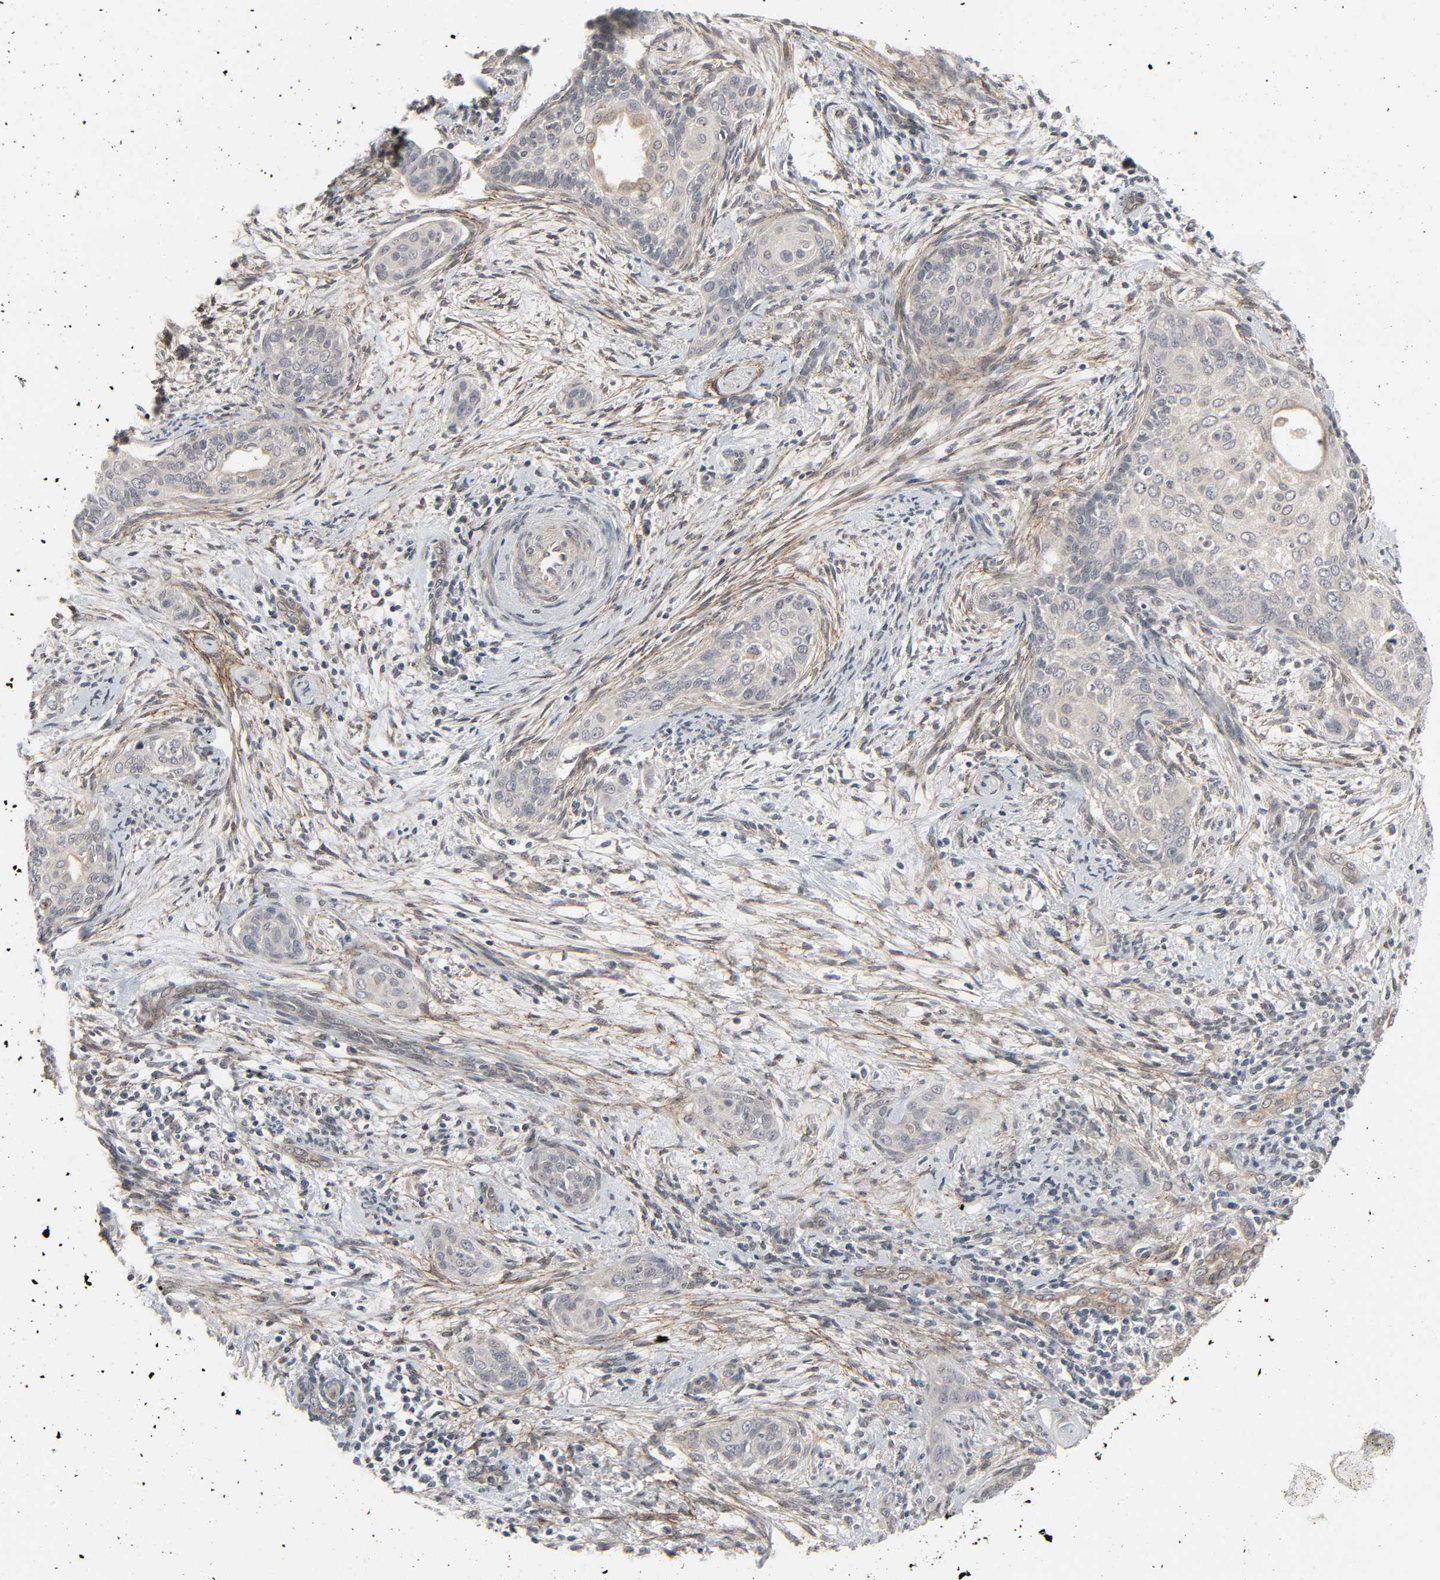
{"staining": {"intensity": "weak", "quantity": "<25%", "location": "cytoplasmic/membranous"}, "tissue": "cervical cancer", "cell_type": "Tumor cells", "image_type": "cancer", "snomed": [{"axis": "morphology", "description": "Squamous cell carcinoma, NOS"}, {"axis": "topography", "description": "Cervix"}], "caption": "This micrograph is of cervical cancer stained with IHC to label a protein in brown with the nuclei are counter-stained blue. There is no staining in tumor cells.", "gene": "ZNF222", "patient": {"sex": "female", "age": 33}}